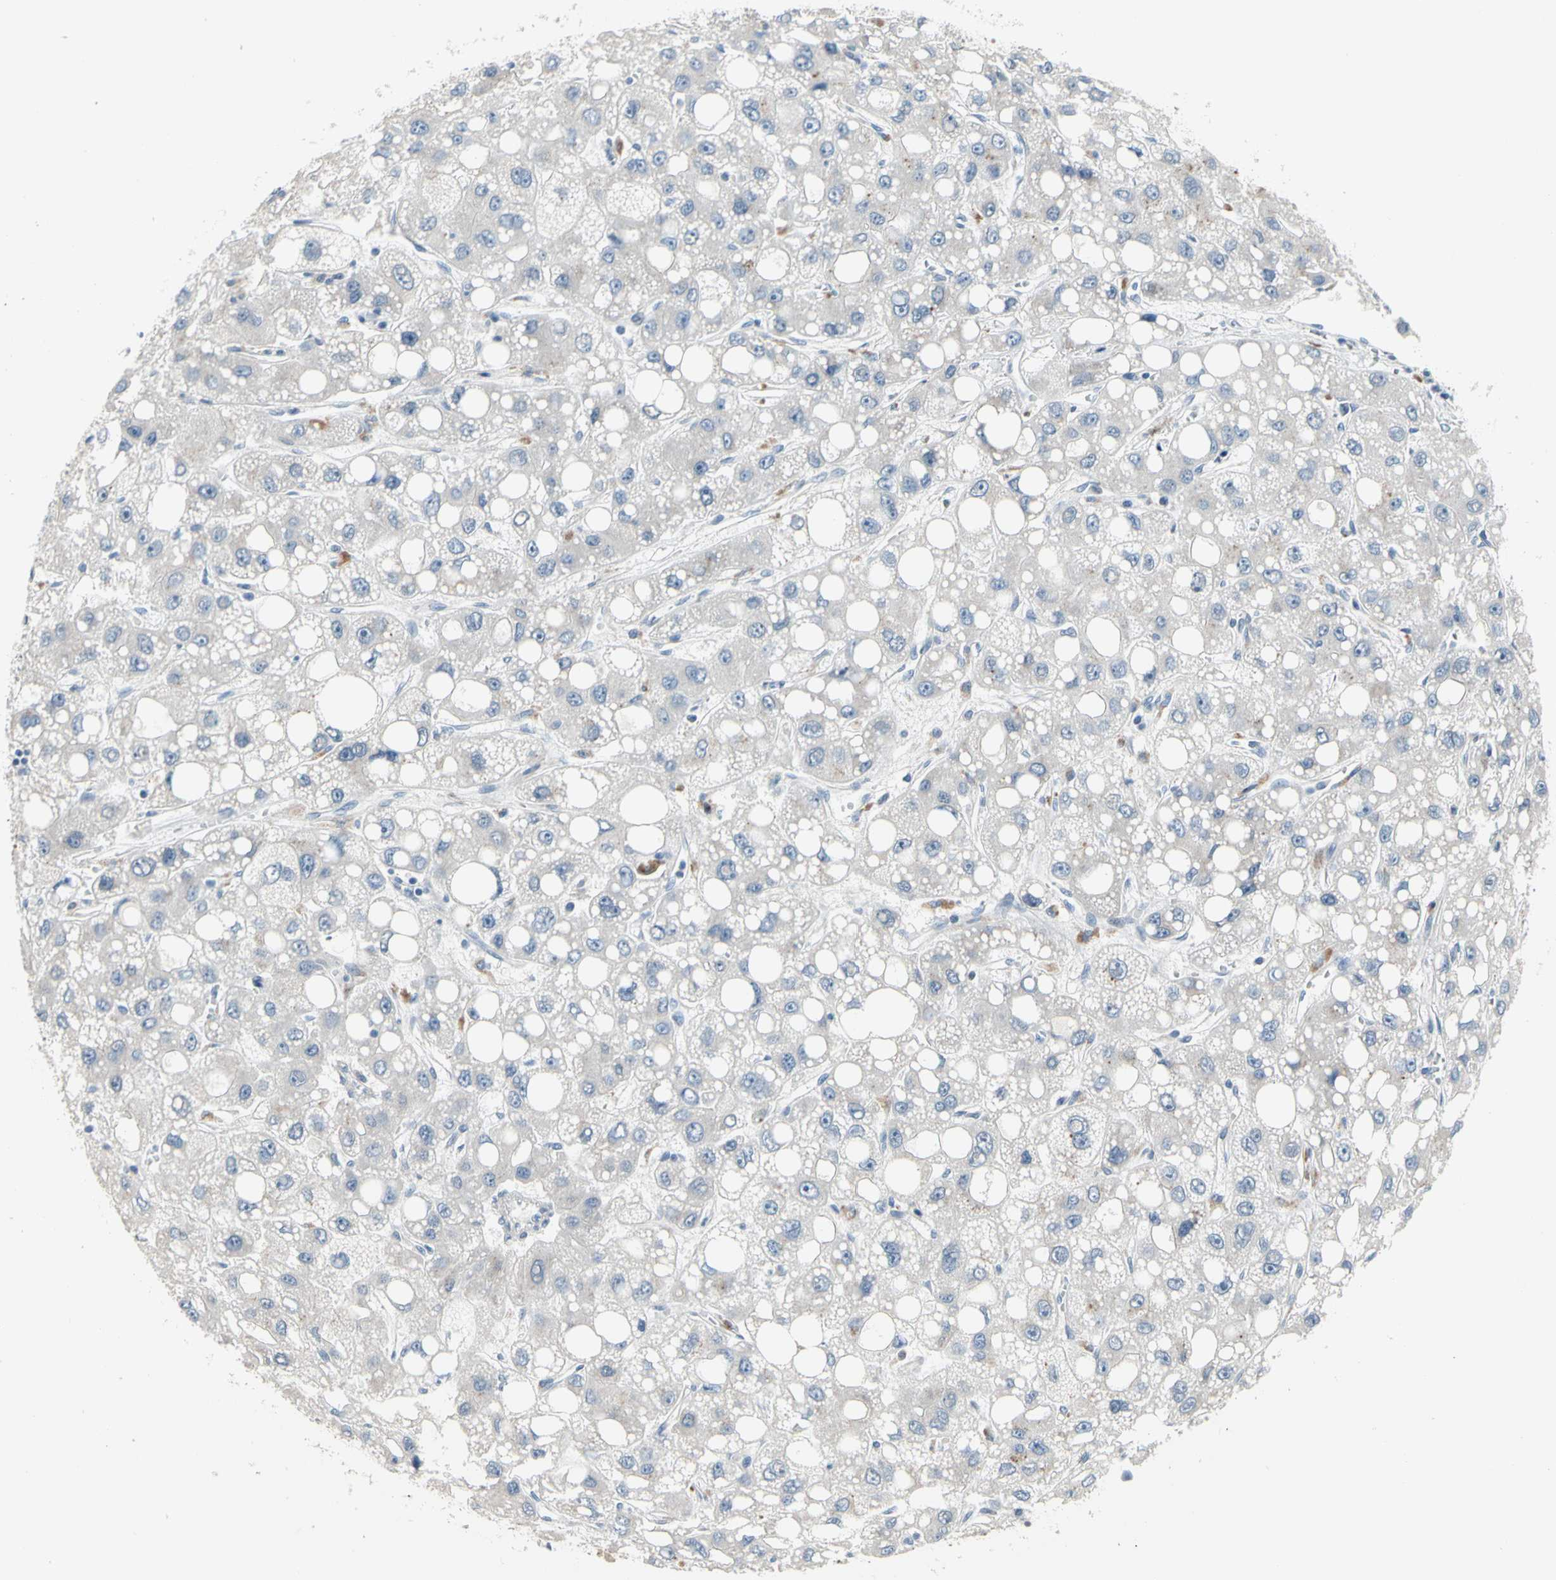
{"staining": {"intensity": "negative", "quantity": "none", "location": "none"}, "tissue": "liver cancer", "cell_type": "Tumor cells", "image_type": "cancer", "snomed": [{"axis": "morphology", "description": "Carcinoma, Hepatocellular, NOS"}, {"axis": "topography", "description": "Liver"}], "caption": "There is no significant expression in tumor cells of liver cancer.", "gene": "NFASC", "patient": {"sex": "male", "age": 55}}